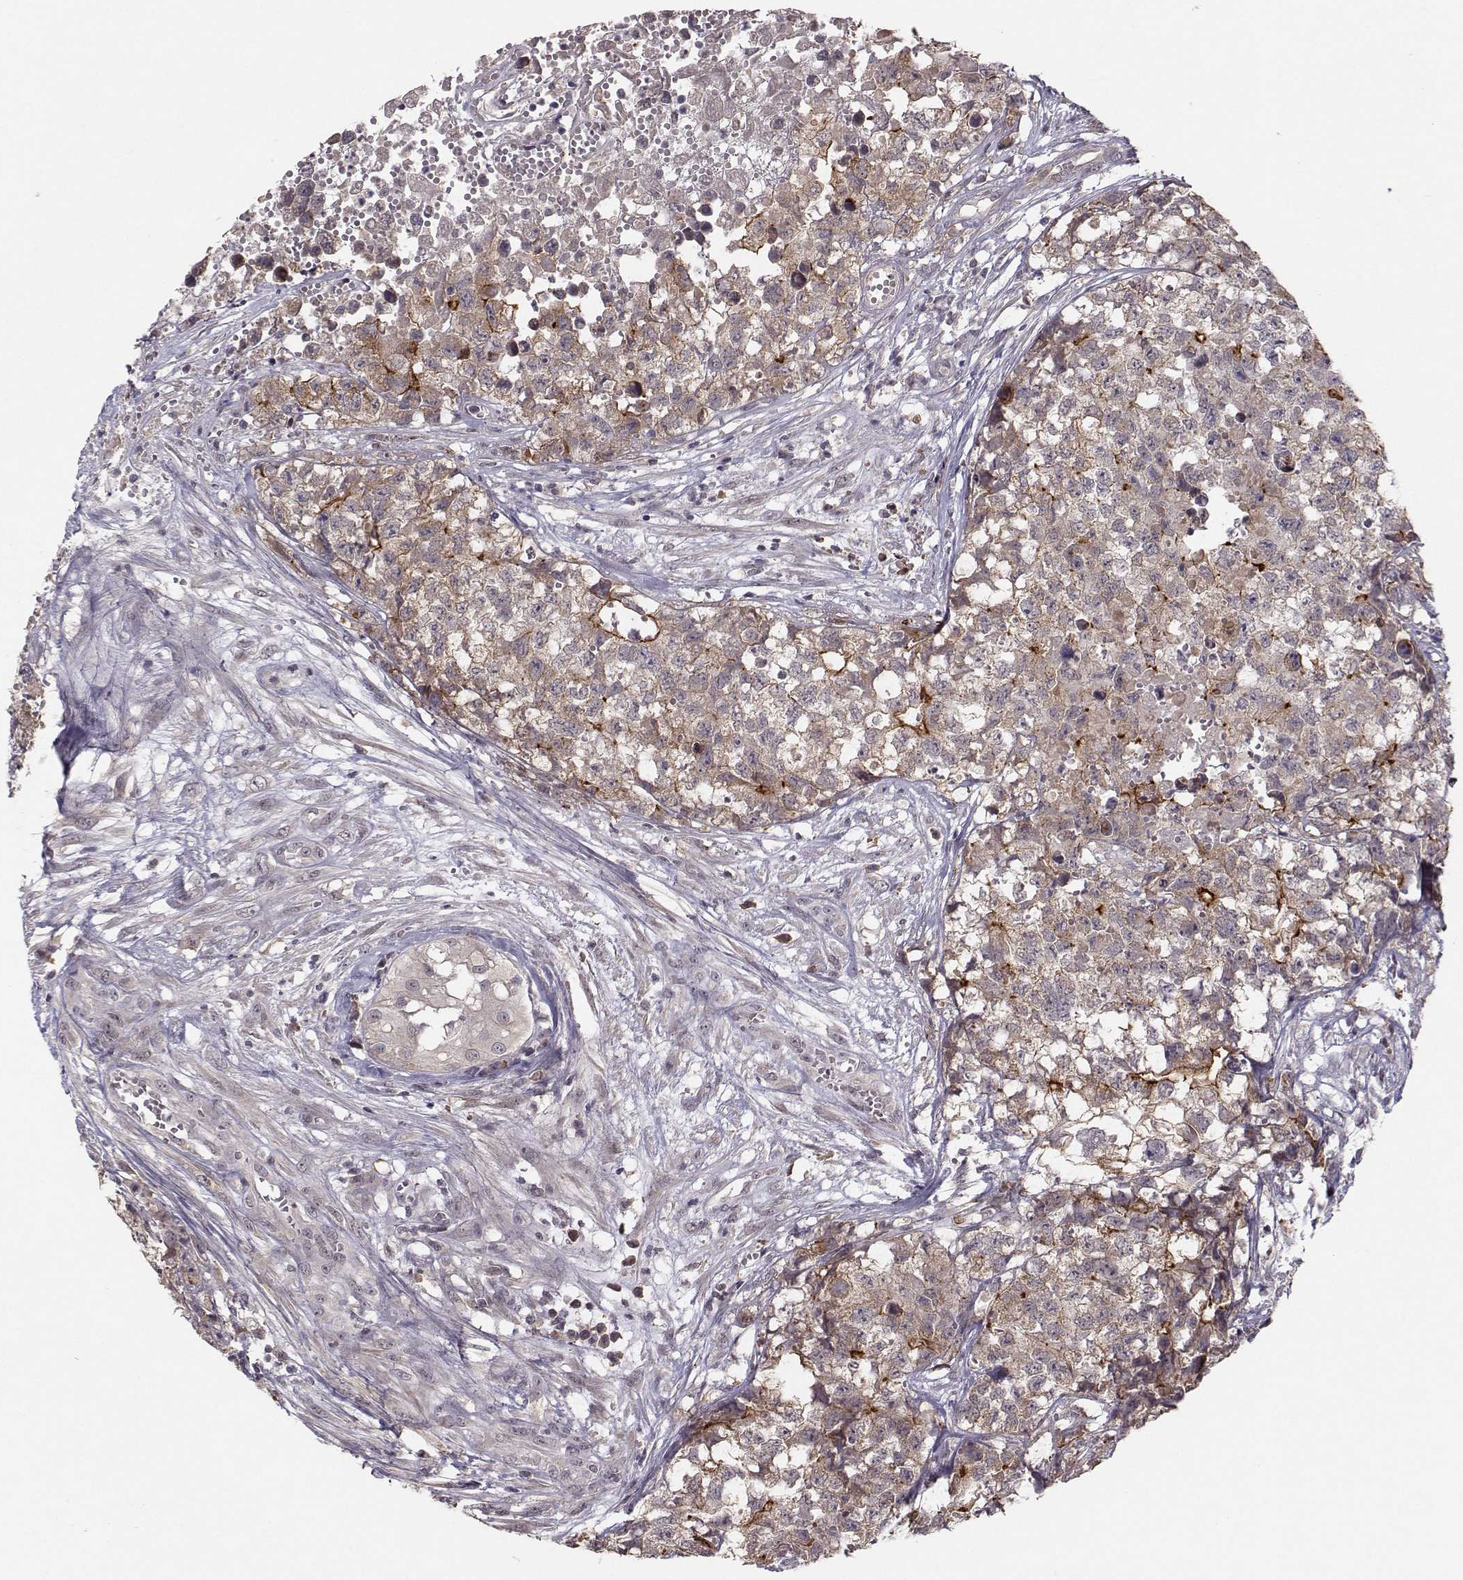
{"staining": {"intensity": "moderate", "quantity": "<25%", "location": "cytoplasmic/membranous"}, "tissue": "testis cancer", "cell_type": "Tumor cells", "image_type": "cancer", "snomed": [{"axis": "morphology", "description": "Seminoma, NOS"}, {"axis": "morphology", "description": "Carcinoma, Embryonal, NOS"}, {"axis": "topography", "description": "Testis"}], "caption": "Human seminoma (testis) stained with a brown dye shows moderate cytoplasmic/membranous positive expression in approximately <25% of tumor cells.", "gene": "PLEKHG3", "patient": {"sex": "male", "age": 22}}